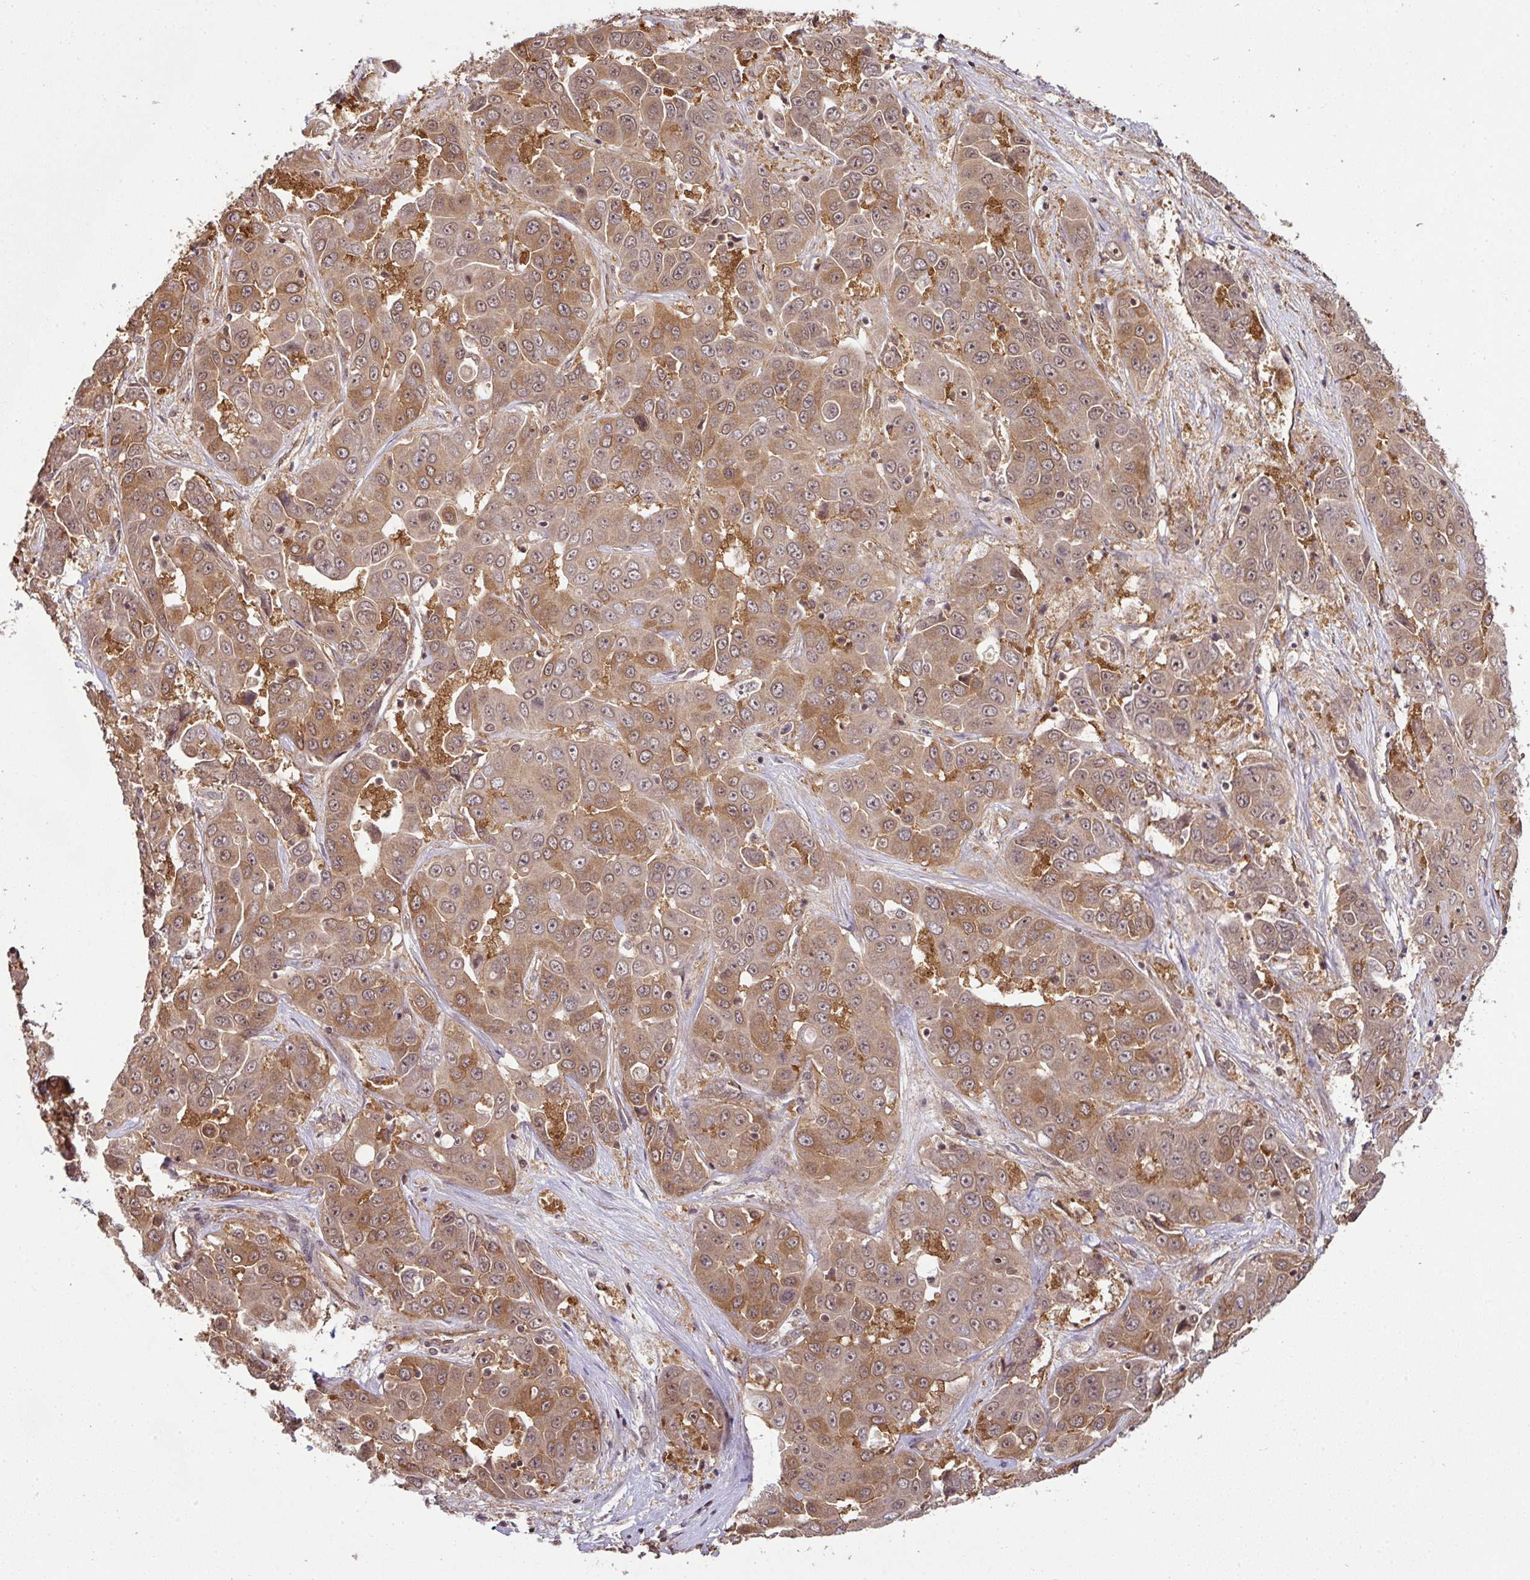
{"staining": {"intensity": "moderate", "quantity": ">75%", "location": "cytoplasmic/membranous"}, "tissue": "liver cancer", "cell_type": "Tumor cells", "image_type": "cancer", "snomed": [{"axis": "morphology", "description": "Cholangiocarcinoma"}, {"axis": "topography", "description": "Liver"}], "caption": "DAB immunohistochemical staining of liver cancer (cholangiocarcinoma) displays moderate cytoplasmic/membranous protein staining in approximately >75% of tumor cells.", "gene": "ANKRD18A", "patient": {"sex": "female", "age": 52}}